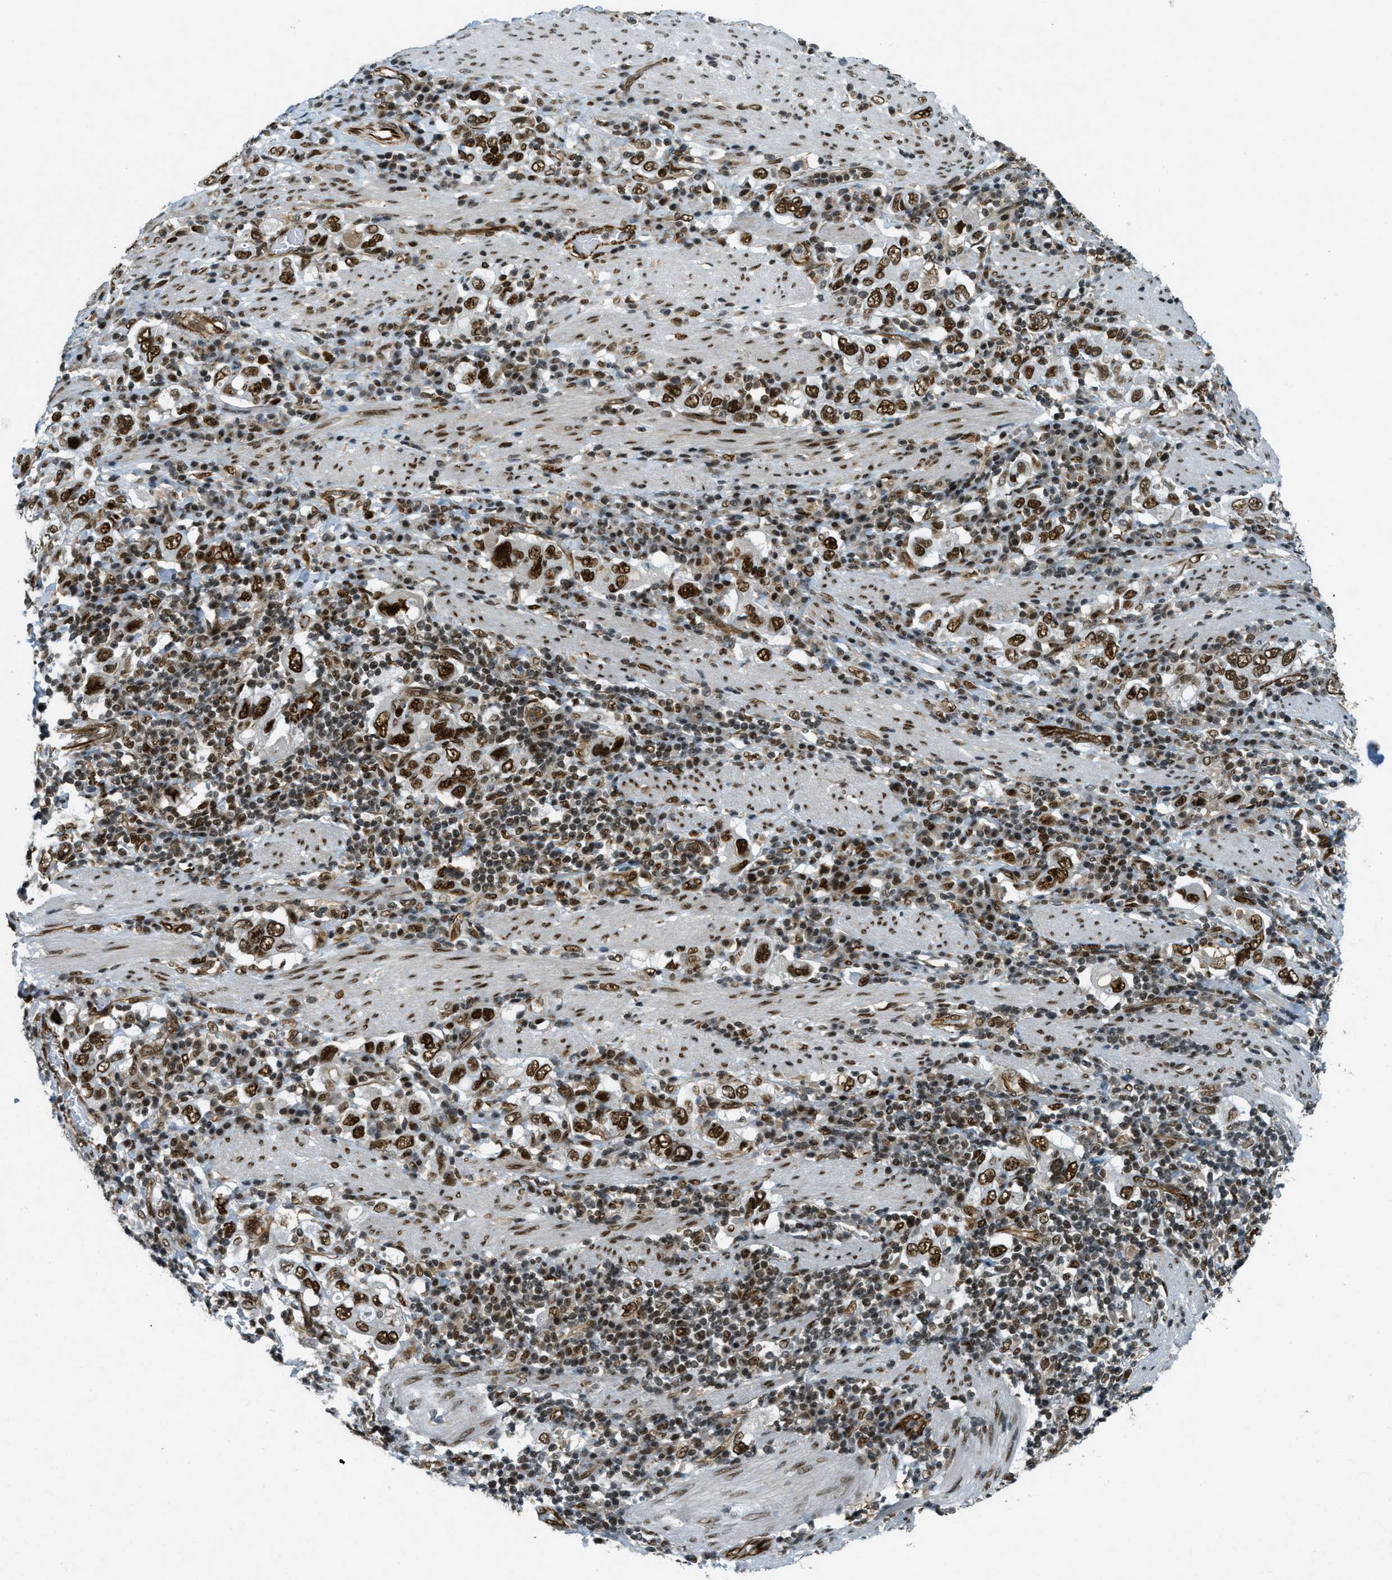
{"staining": {"intensity": "strong", "quantity": ">75%", "location": "nuclear"}, "tissue": "stomach cancer", "cell_type": "Tumor cells", "image_type": "cancer", "snomed": [{"axis": "morphology", "description": "Adenocarcinoma, NOS"}, {"axis": "topography", "description": "Stomach, upper"}], "caption": "The photomicrograph exhibits staining of stomach cancer, revealing strong nuclear protein staining (brown color) within tumor cells.", "gene": "ZFR", "patient": {"sex": "male", "age": 62}}